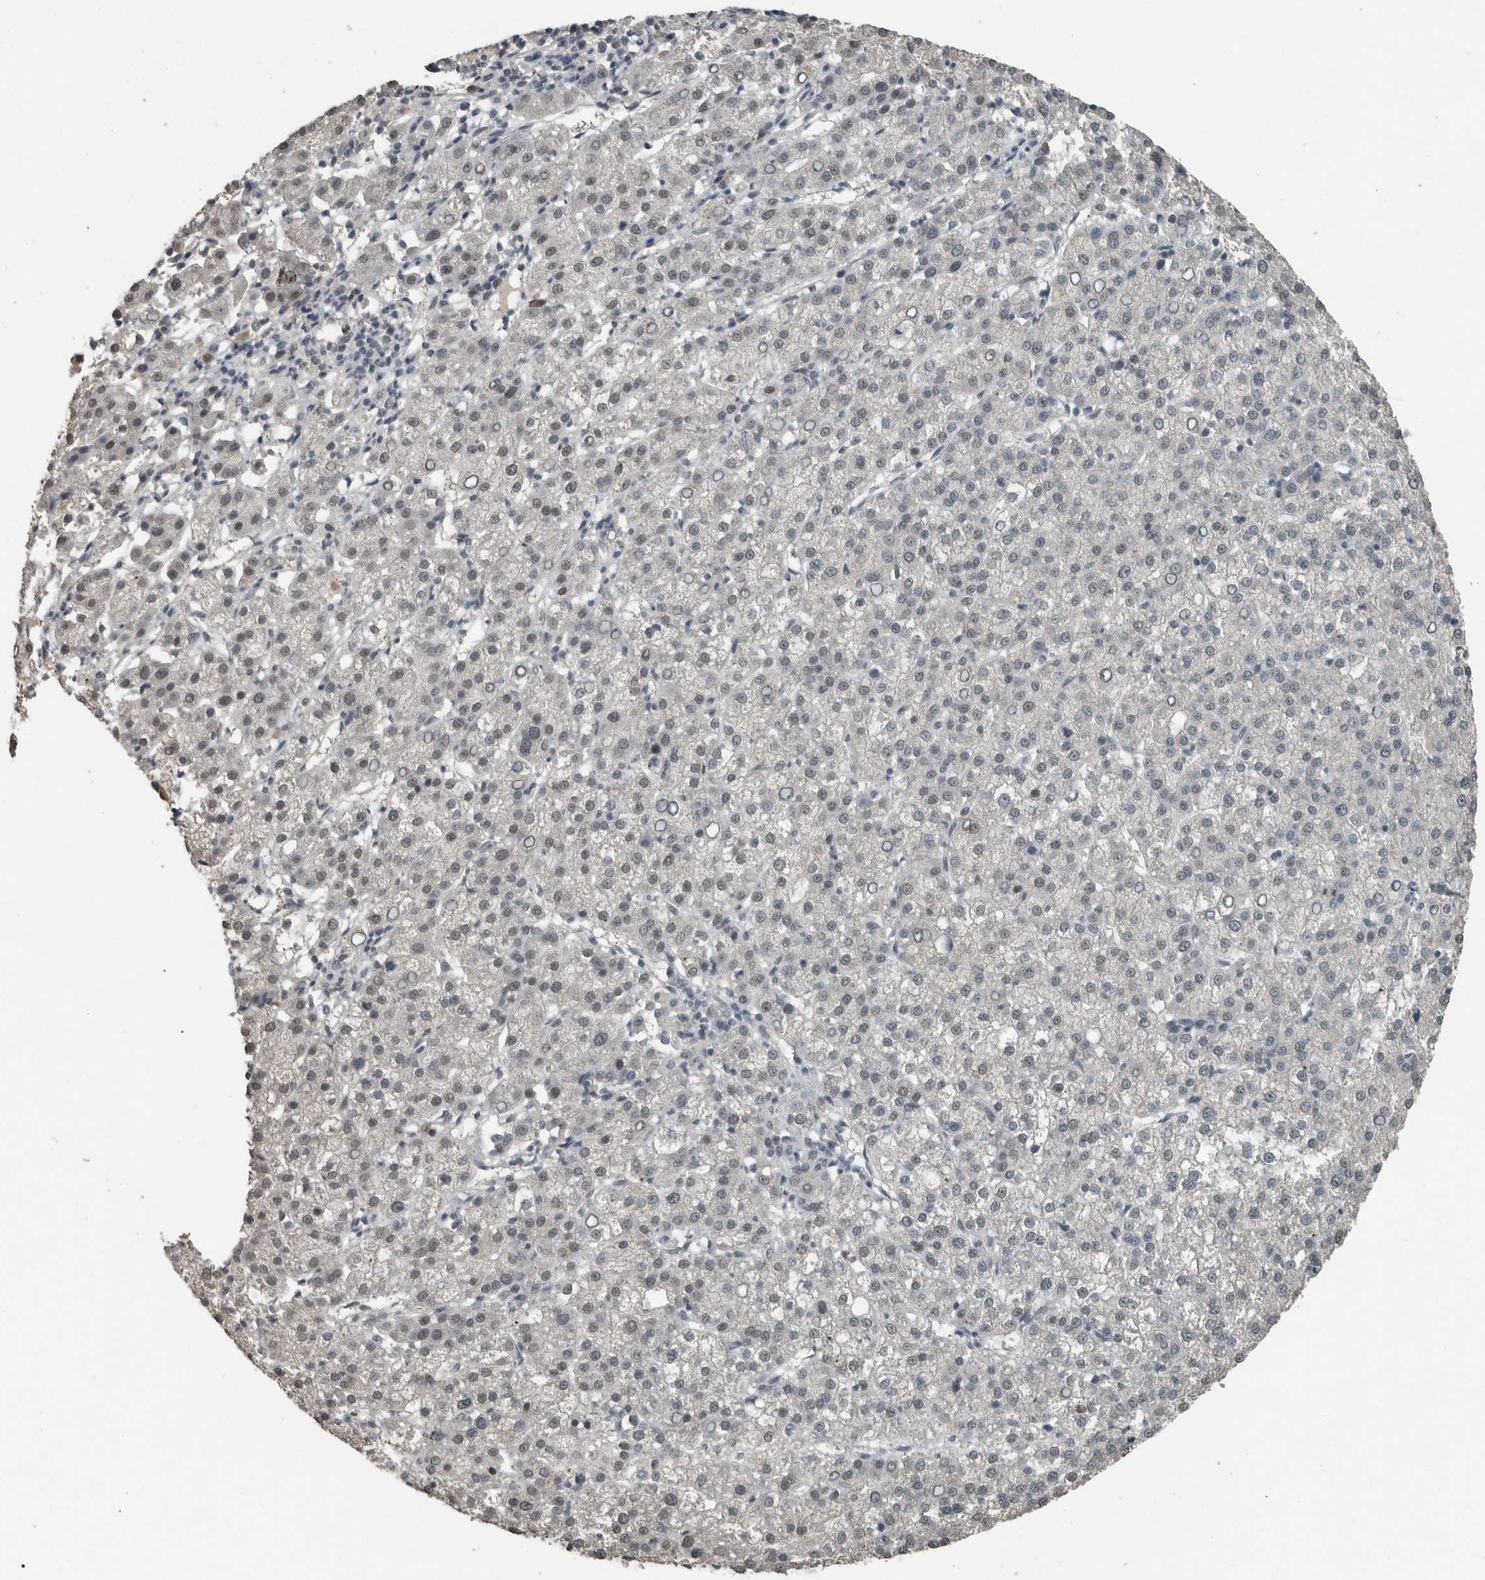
{"staining": {"intensity": "weak", "quantity": "25%-75%", "location": "nuclear"}, "tissue": "liver cancer", "cell_type": "Tumor cells", "image_type": "cancer", "snomed": [{"axis": "morphology", "description": "Carcinoma, Hepatocellular, NOS"}, {"axis": "topography", "description": "Liver"}], "caption": "This micrograph exhibits IHC staining of liver cancer, with low weak nuclear positivity in approximately 25%-75% of tumor cells.", "gene": "ZNF24", "patient": {"sex": "female", "age": 58}}